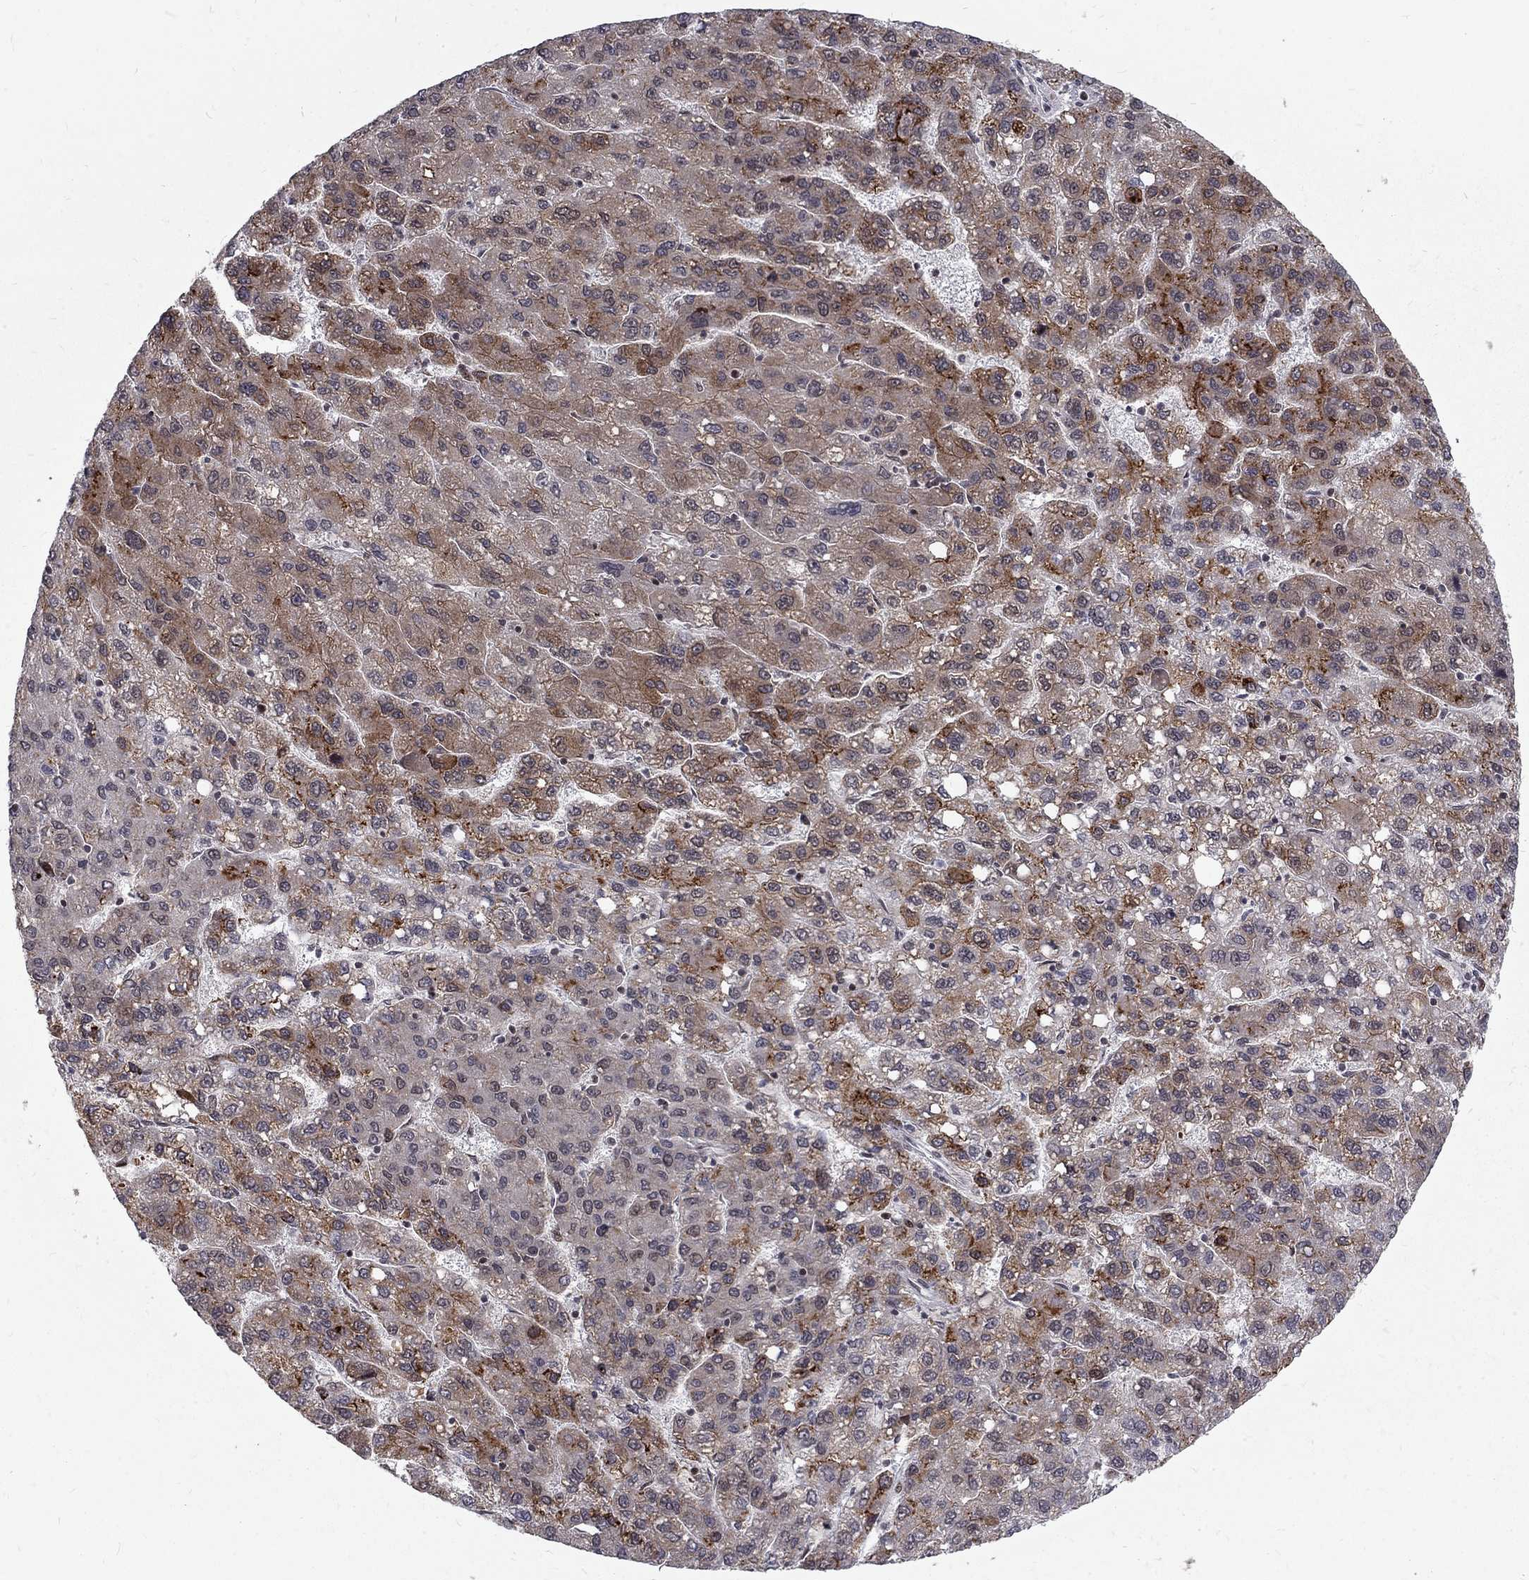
{"staining": {"intensity": "strong", "quantity": "25%-75%", "location": "cytoplasmic/membranous"}, "tissue": "liver cancer", "cell_type": "Tumor cells", "image_type": "cancer", "snomed": [{"axis": "morphology", "description": "Carcinoma, Hepatocellular, NOS"}, {"axis": "topography", "description": "Liver"}], "caption": "This micrograph shows immunohistochemistry (IHC) staining of liver cancer, with high strong cytoplasmic/membranous staining in approximately 25%-75% of tumor cells.", "gene": "TCEAL1", "patient": {"sex": "female", "age": 82}}